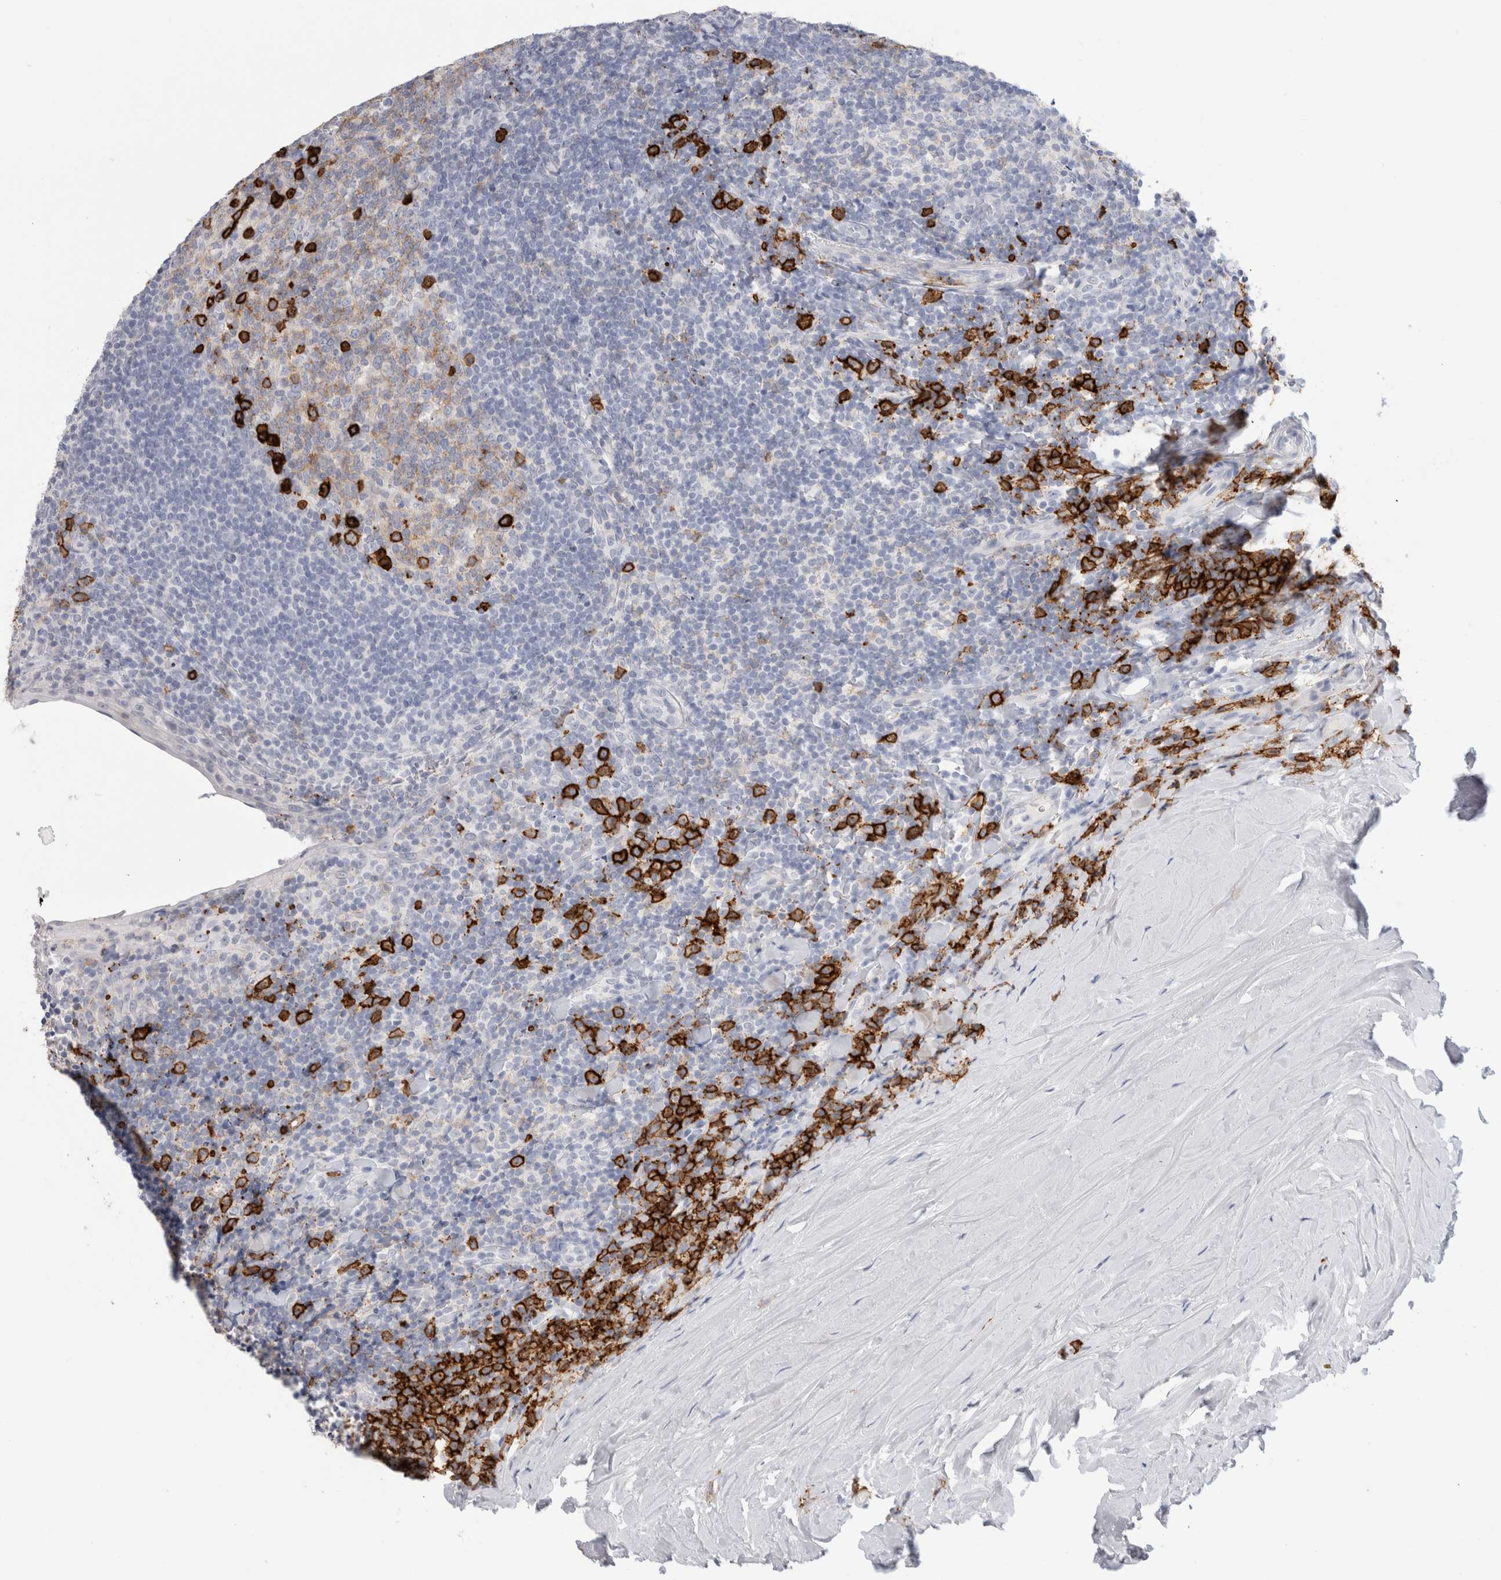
{"staining": {"intensity": "strong", "quantity": "<25%", "location": "cytoplasmic/membranous"}, "tissue": "tonsil", "cell_type": "Germinal center cells", "image_type": "normal", "snomed": [{"axis": "morphology", "description": "Normal tissue, NOS"}, {"axis": "topography", "description": "Tonsil"}], "caption": "DAB immunohistochemical staining of benign tonsil demonstrates strong cytoplasmic/membranous protein positivity in approximately <25% of germinal center cells. Using DAB (3,3'-diaminobenzidine) (brown) and hematoxylin (blue) stains, captured at high magnification using brightfield microscopy.", "gene": "CD38", "patient": {"sex": "male", "age": 37}}